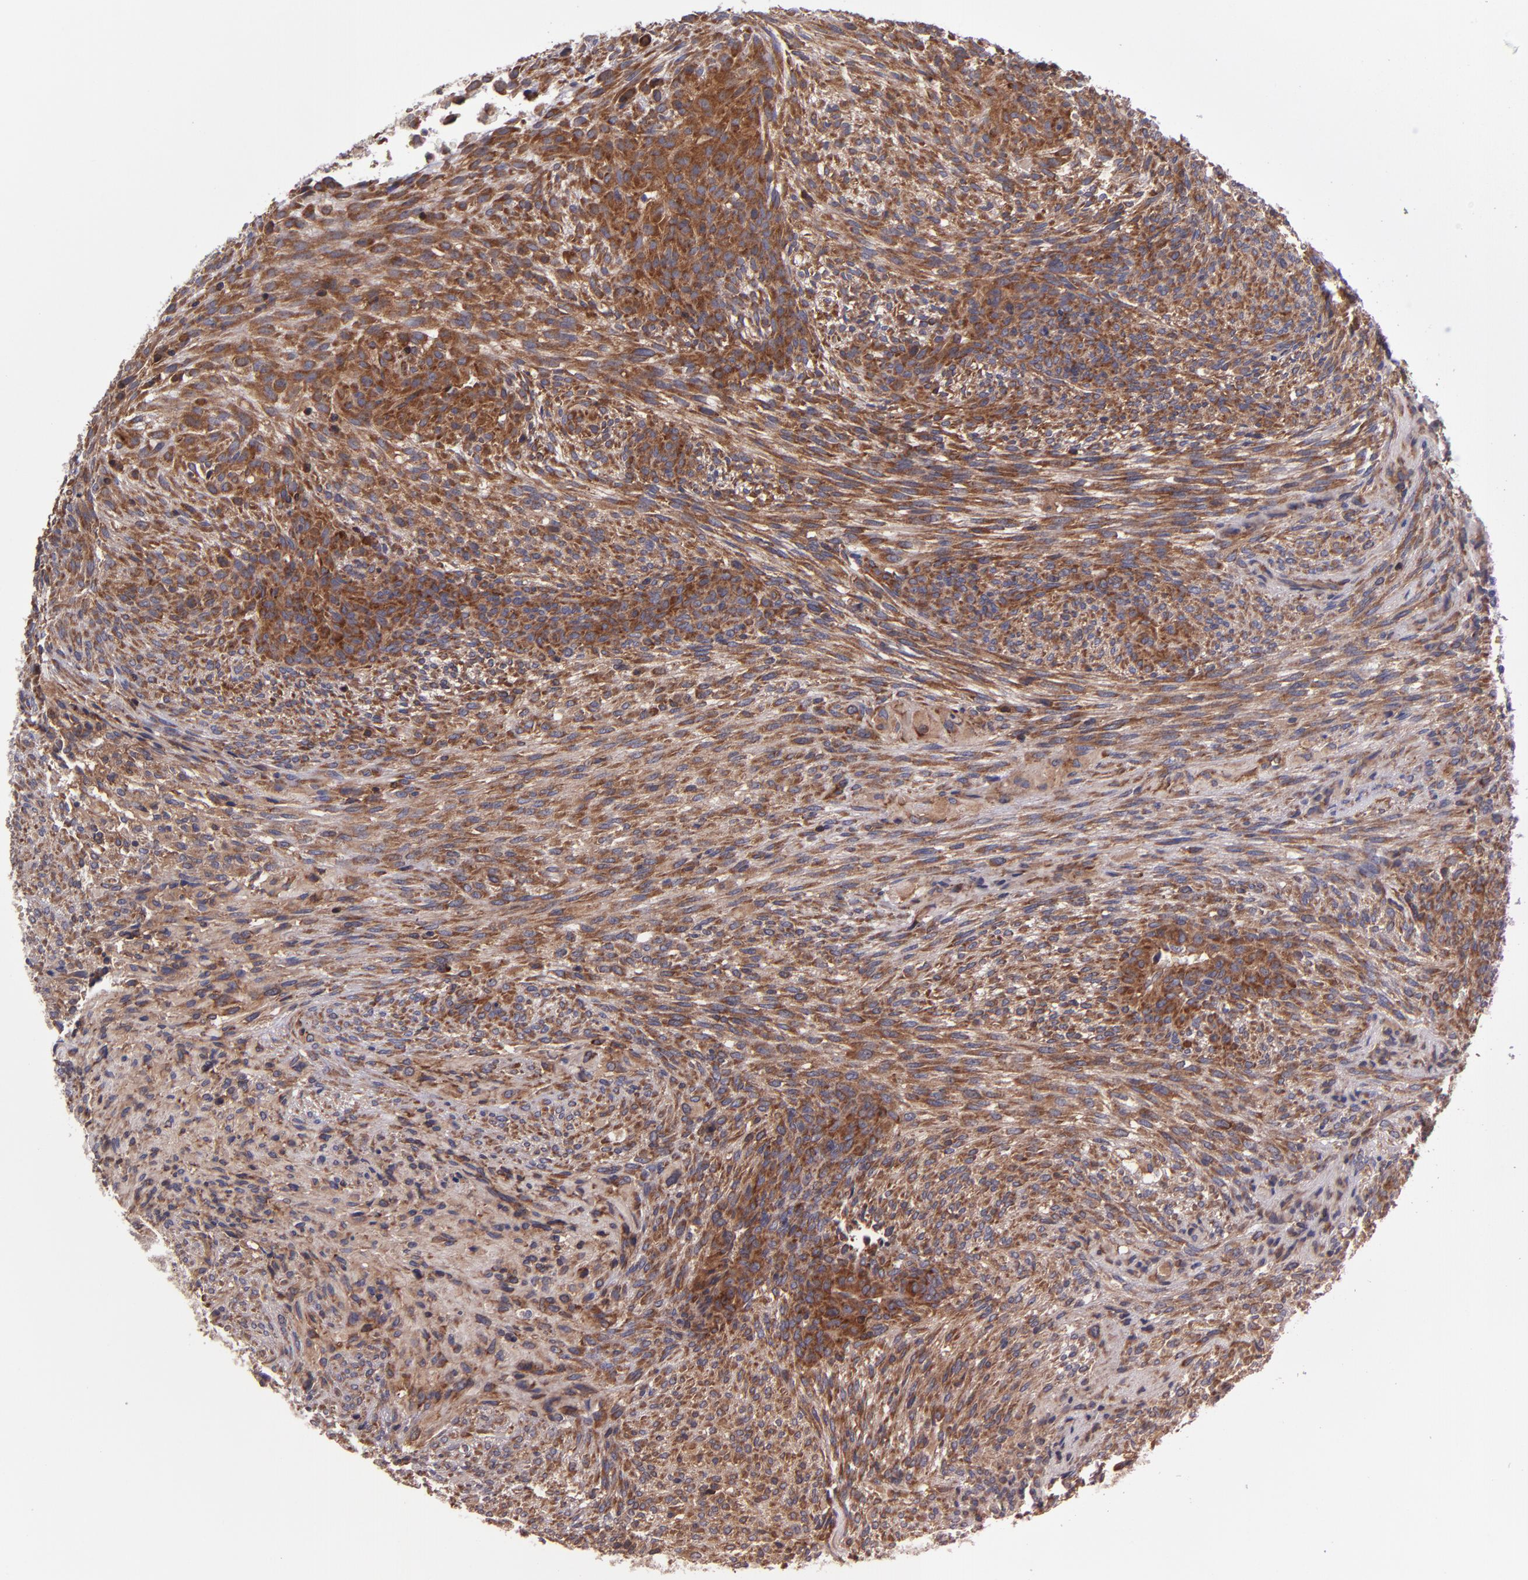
{"staining": {"intensity": "moderate", "quantity": ">75%", "location": "cytoplasmic/membranous"}, "tissue": "glioma", "cell_type": "Tumor cells", "image_type": "cancer", "snomed": [{"axis": "morphology", "description": "Glioma, malignant, High grade"}, {"axis": "topography", "description": "Cerebral cortex"}], "caption": "This image shows glioma stained with immunohistochemistry (IHC) to label a protein in brown. The cytoplasmic/membranous of tumor cells show moderate positivity for the protein. Nuclei are counter-stained blue.", "gene": "EIF4ENIF1", "patient": {"sex": "female", "age": 55}}